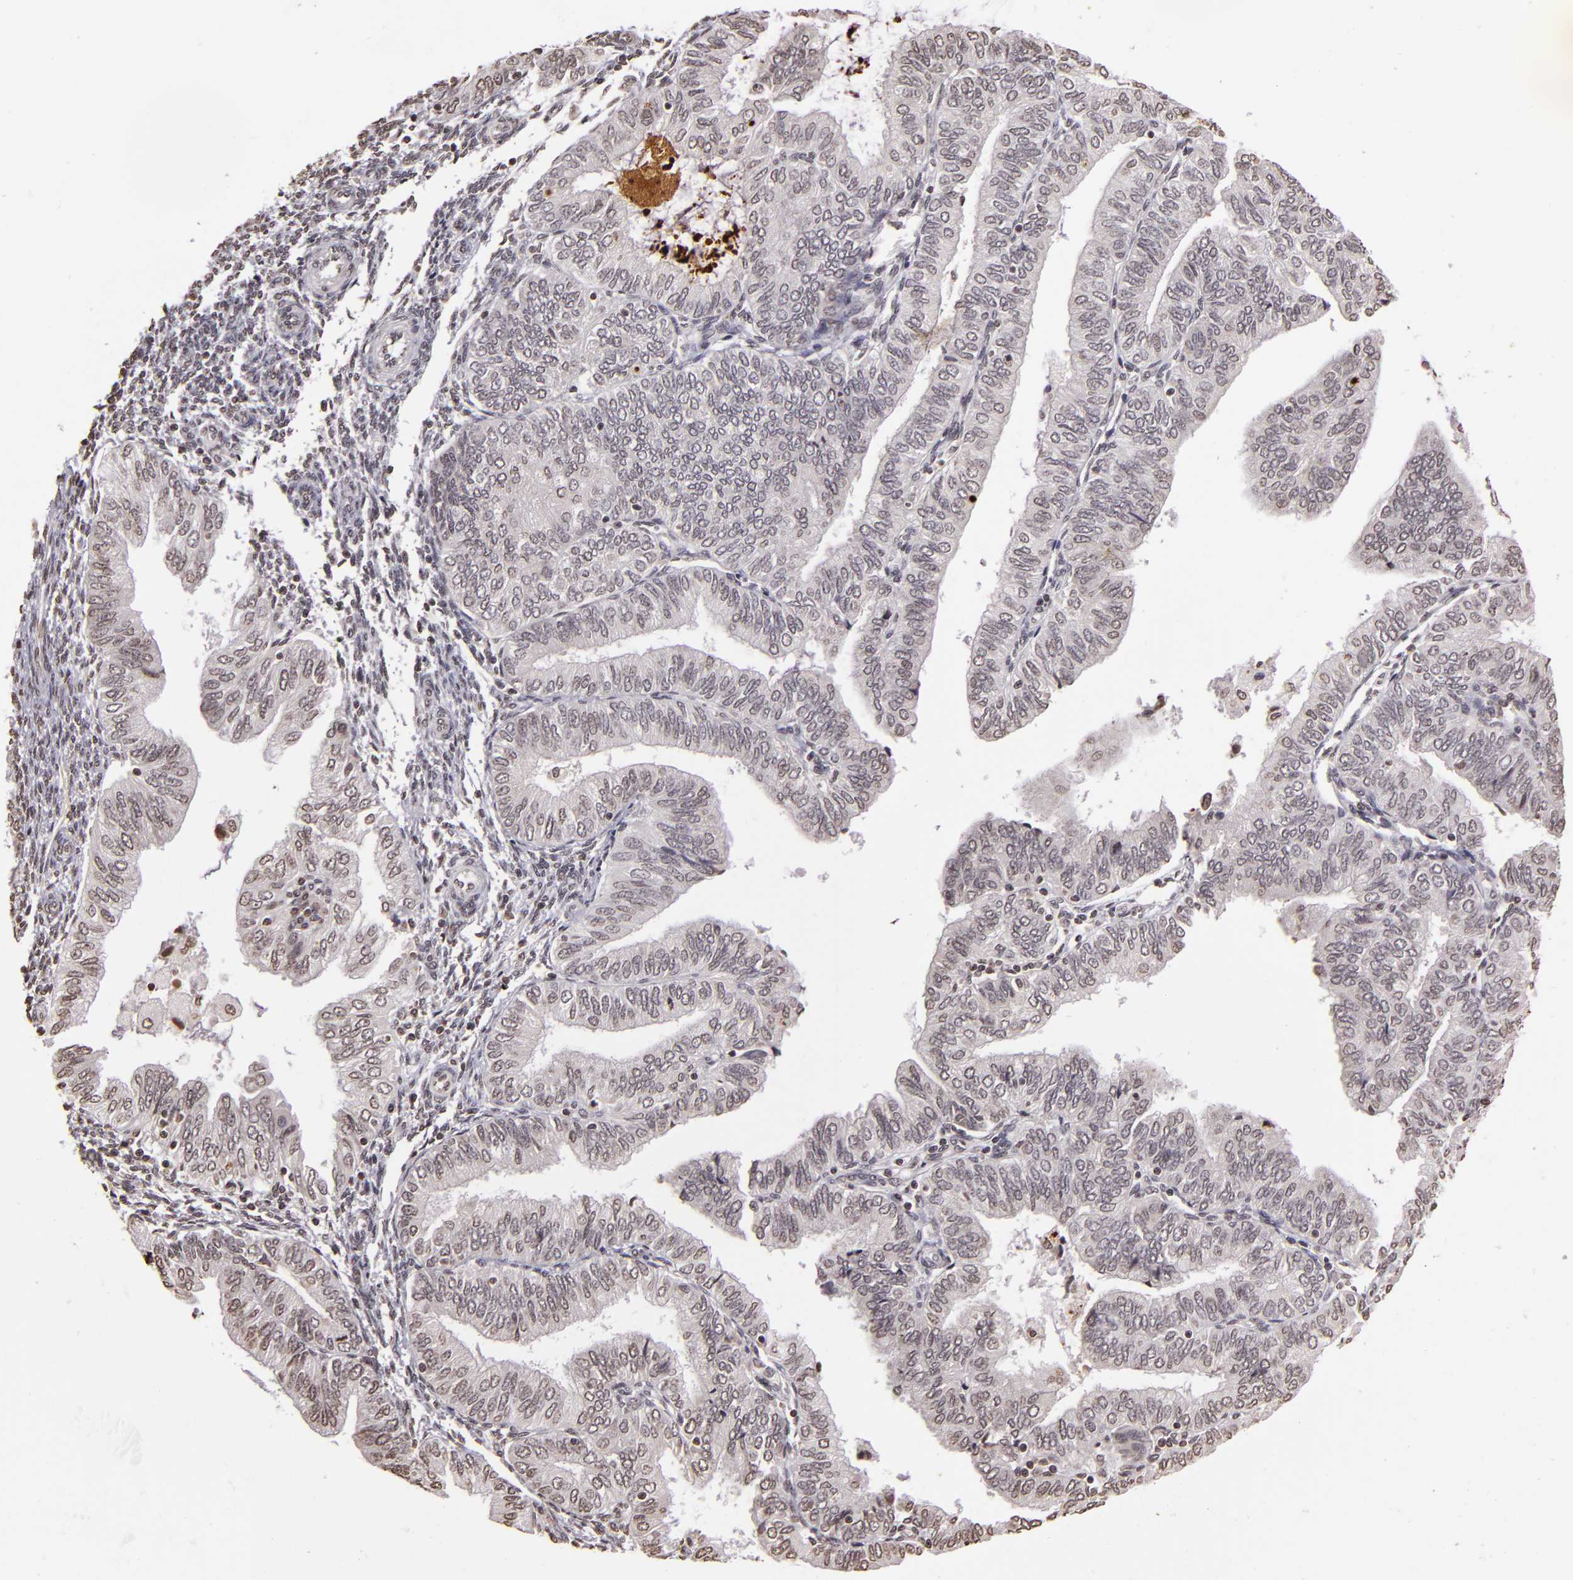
{"staining": {"intensity": "negative", "quantity": "none", "location": "none"}, "tissue": "endometrial cancer", "cell_type": "Tumor cells", "image_type": "cancer", "snomed": [{"axis": "morphology", "description": "Adenocarcinoma, NOS"}, {"axis": "topography", "description": "Endometrium"}], "caption": "This is a histopathology image of immunohistochemistry staining of endometrial adenocarcinoma, which shows no expression in tumor cells.", "gene": "THRB", "patient": {"sex": "female", "age": 51}}